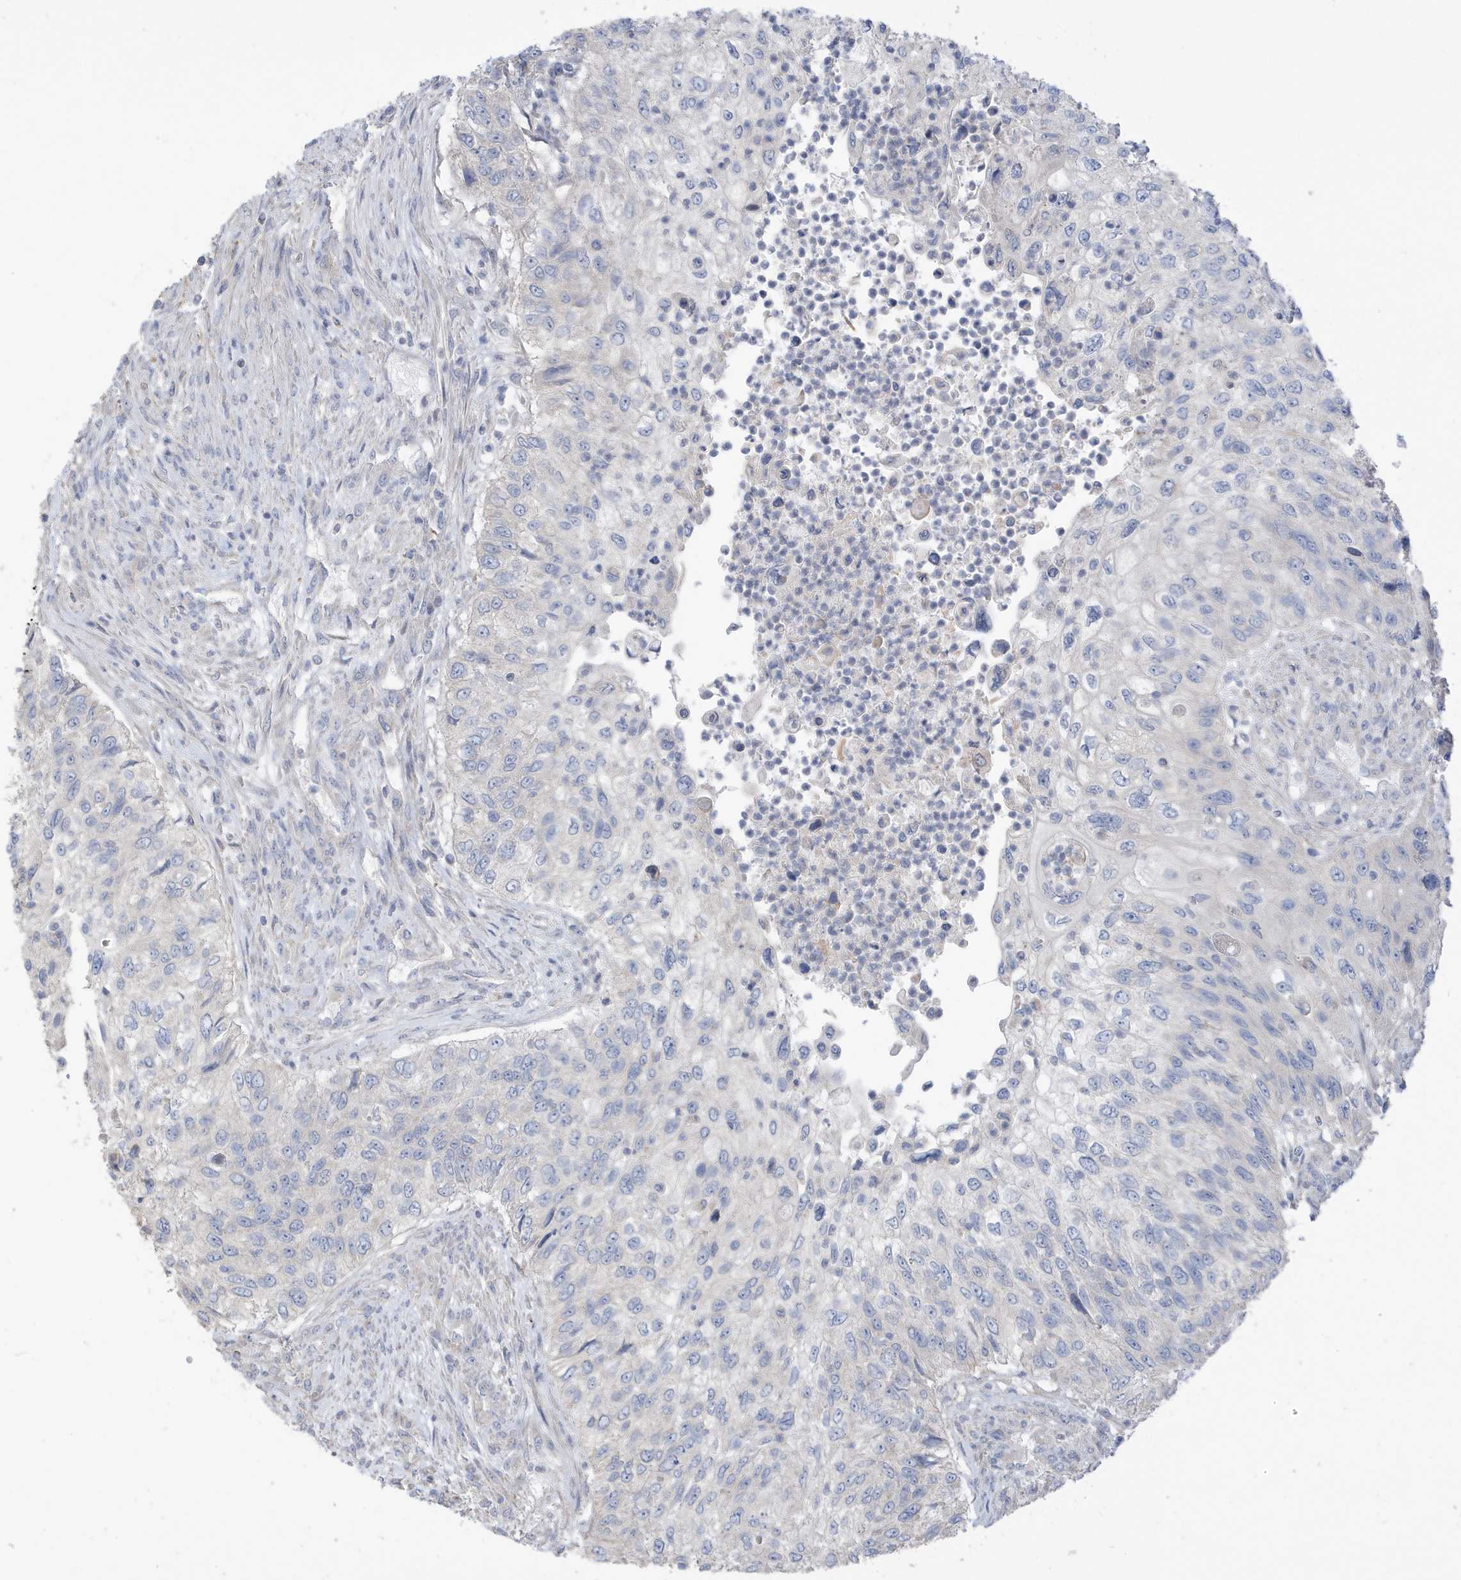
{"staining": {"intensity": "negative", "quantity": "none", "location": "none"}, "tissue": "urothelial cancer", "cell_type": "Tumor cells", "image_type": "cancer", "snomed": [{"axis": "morphology", "description": "Urothelial carcinoma, High grade"}, {"axis": "topography", "description": "Urinary bladder"}], "caption": "Immunohistochemistry (IHC) image of urothelial cancer stained for a protein (brown), which shows no staining in tumor cells.", "gene": "ATP13A5", "patient": {"sex": "female", "age": 60}}